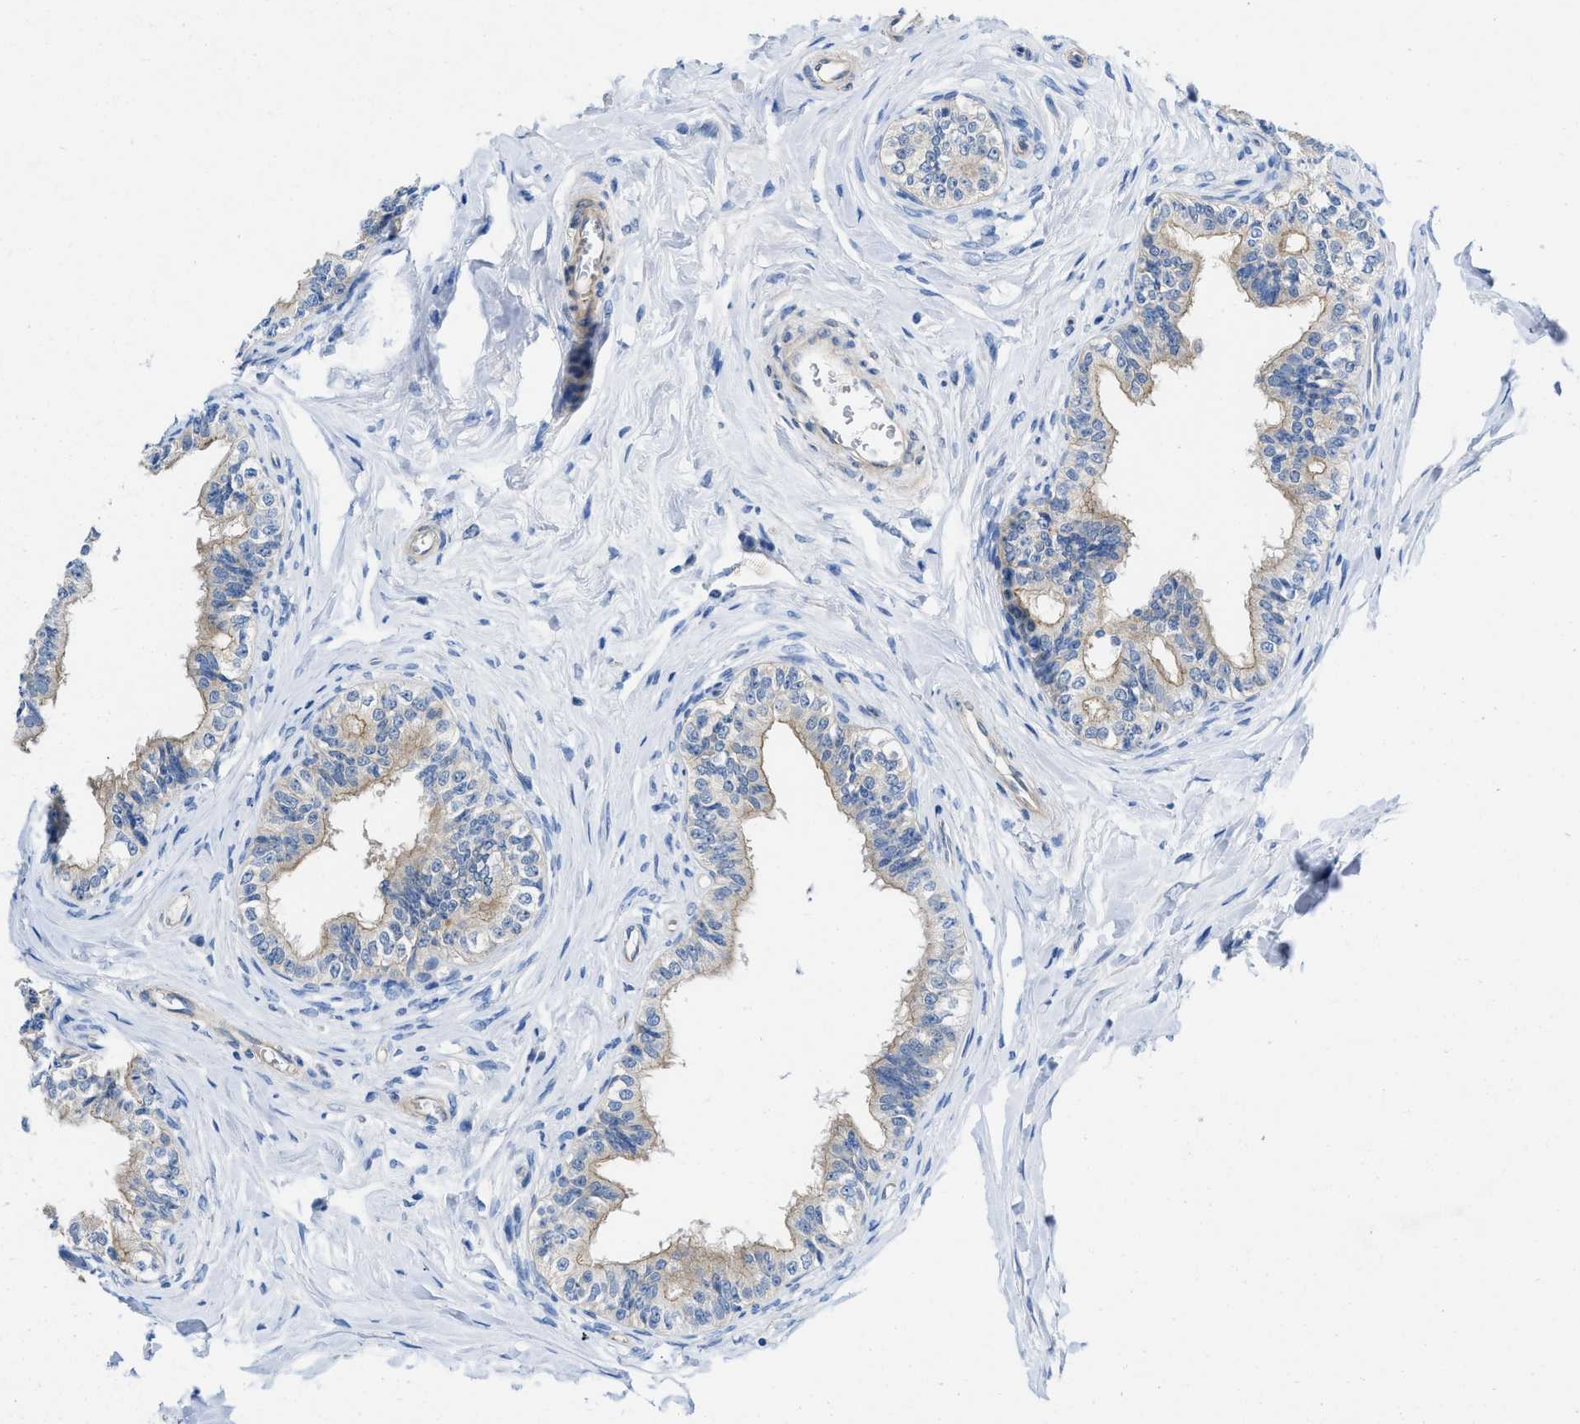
{"staining": {"intensity": "weak", "quantity": "25%-75%", "location": "cytoplasmic/membranous"}, "tissue": "epididymis", "cell_type": "Glandular cells", "image_type": "normal", "snomed": [{"axis": "morphology", "description": "Normal tissue, NOS"}, {"axis": "topography", "description": "Soft tissue"}, {"axis": "topography", "description": "Epididymis"}], "caption": "Protein staining demonstrates weak cytoplasmic/membranous expression in about 25%-75% of glandular cells in benign epididymis. The protein is stained brown, and the nuclei are stained in blue (DAB (3,3'-diaminobenzidine) IHC with brightfield microscopy, high magnification).", "gene": "PDLIM5", "patient": {"sex": "male", "age": 26}}